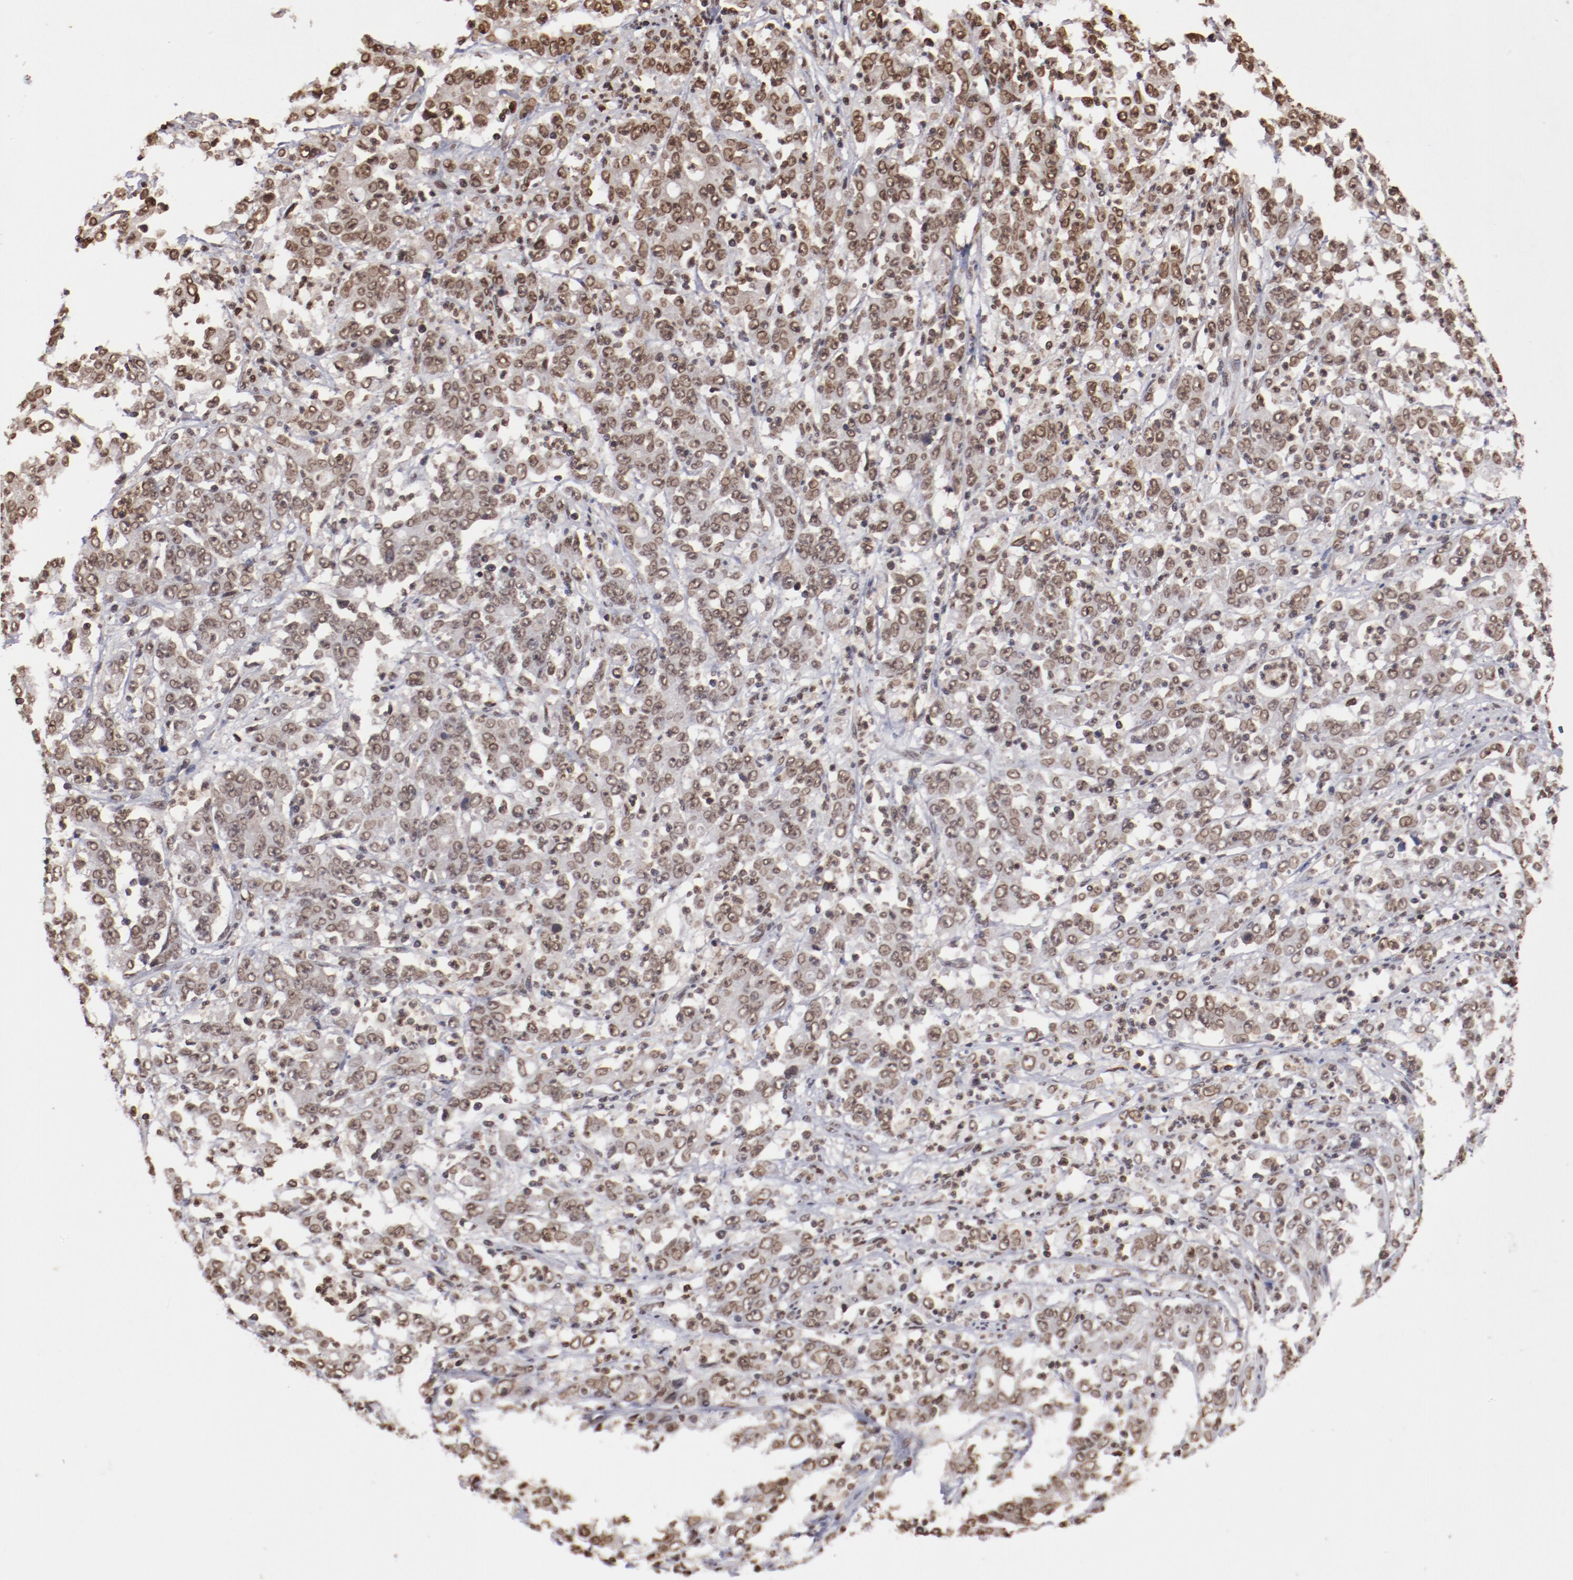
{"staining": {"intensity": "weak", "quantity": ">75%", "location": "nuclear"}, "tissue": "stomach cancer", "cell_type": "Tumor cells", "image_type": "cancer", "snomed": [{"axis": "morphology", "description": "Adenocarcinoma, NOS"}, {"axis": "topography", "description": "Stomach, lower"}], "caption": "Brown immunohistochemical staining in stomach adenocarcinoma exhibits weak nuclear expression in approximately >75% of tumor cells.", "gene": "AKT1", "patient": {"sex": "female", "age": 71}}